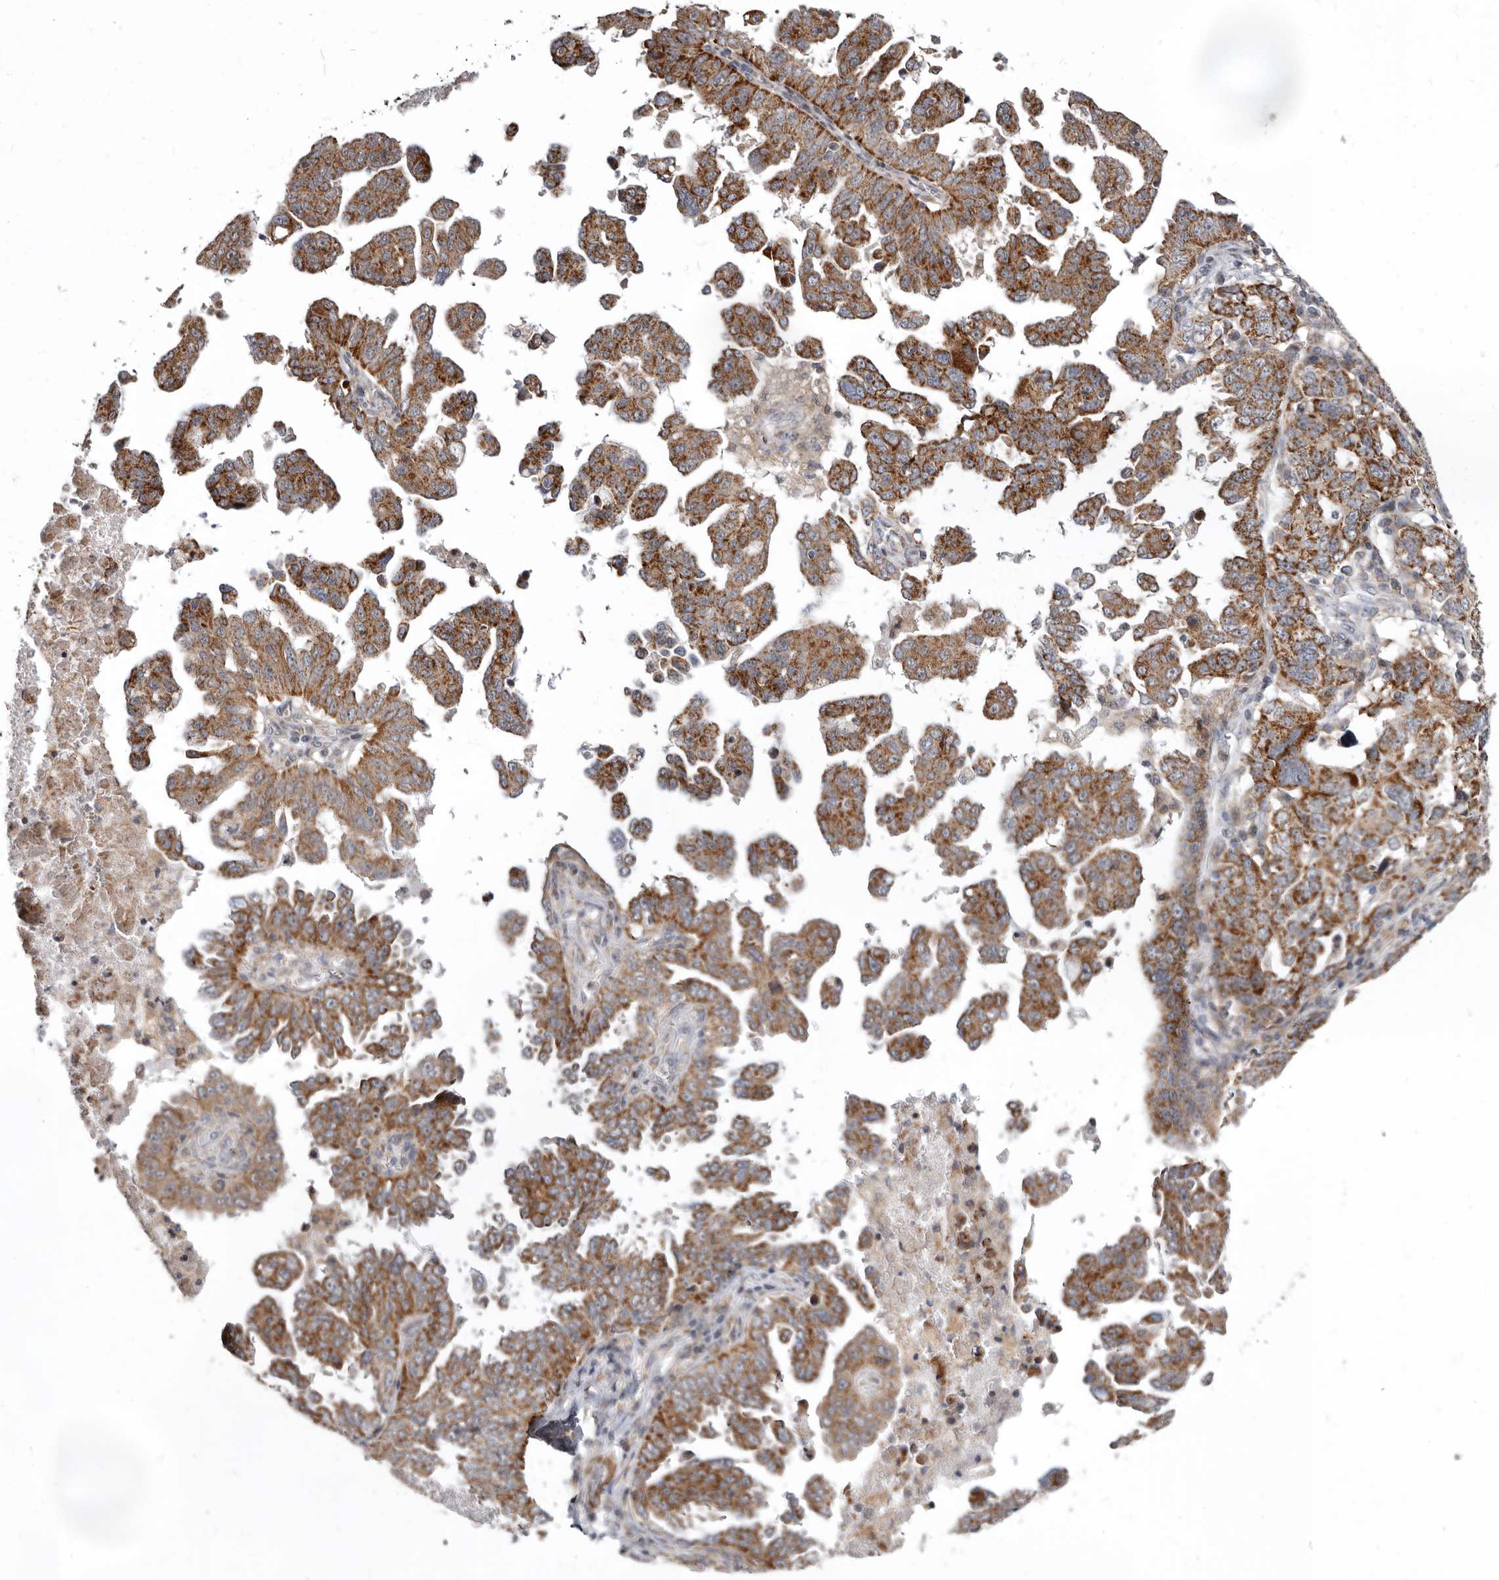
{"staining": {"intensity": "moderate", "quantity": ">75%", "location": "cytoplasmic/membranous"}, "tissue": "ovarian cancer", "cell_type": "Tumor cells", "image_type": "cancer", "snomed": [{"axis": "morphology", "description": "Carcinoma, endometroid"}, {"axis": "topography", "description": "Ovary"}], "caption": "This is an image of immunohistochemistry (IHC) staining of ovarian endometroid carcinoma, which shows moderate staining in the cytoplasmic/membranous of tumor cells.", "gene": "SMC4", "patient": {"sex": "female", "age": 62}}